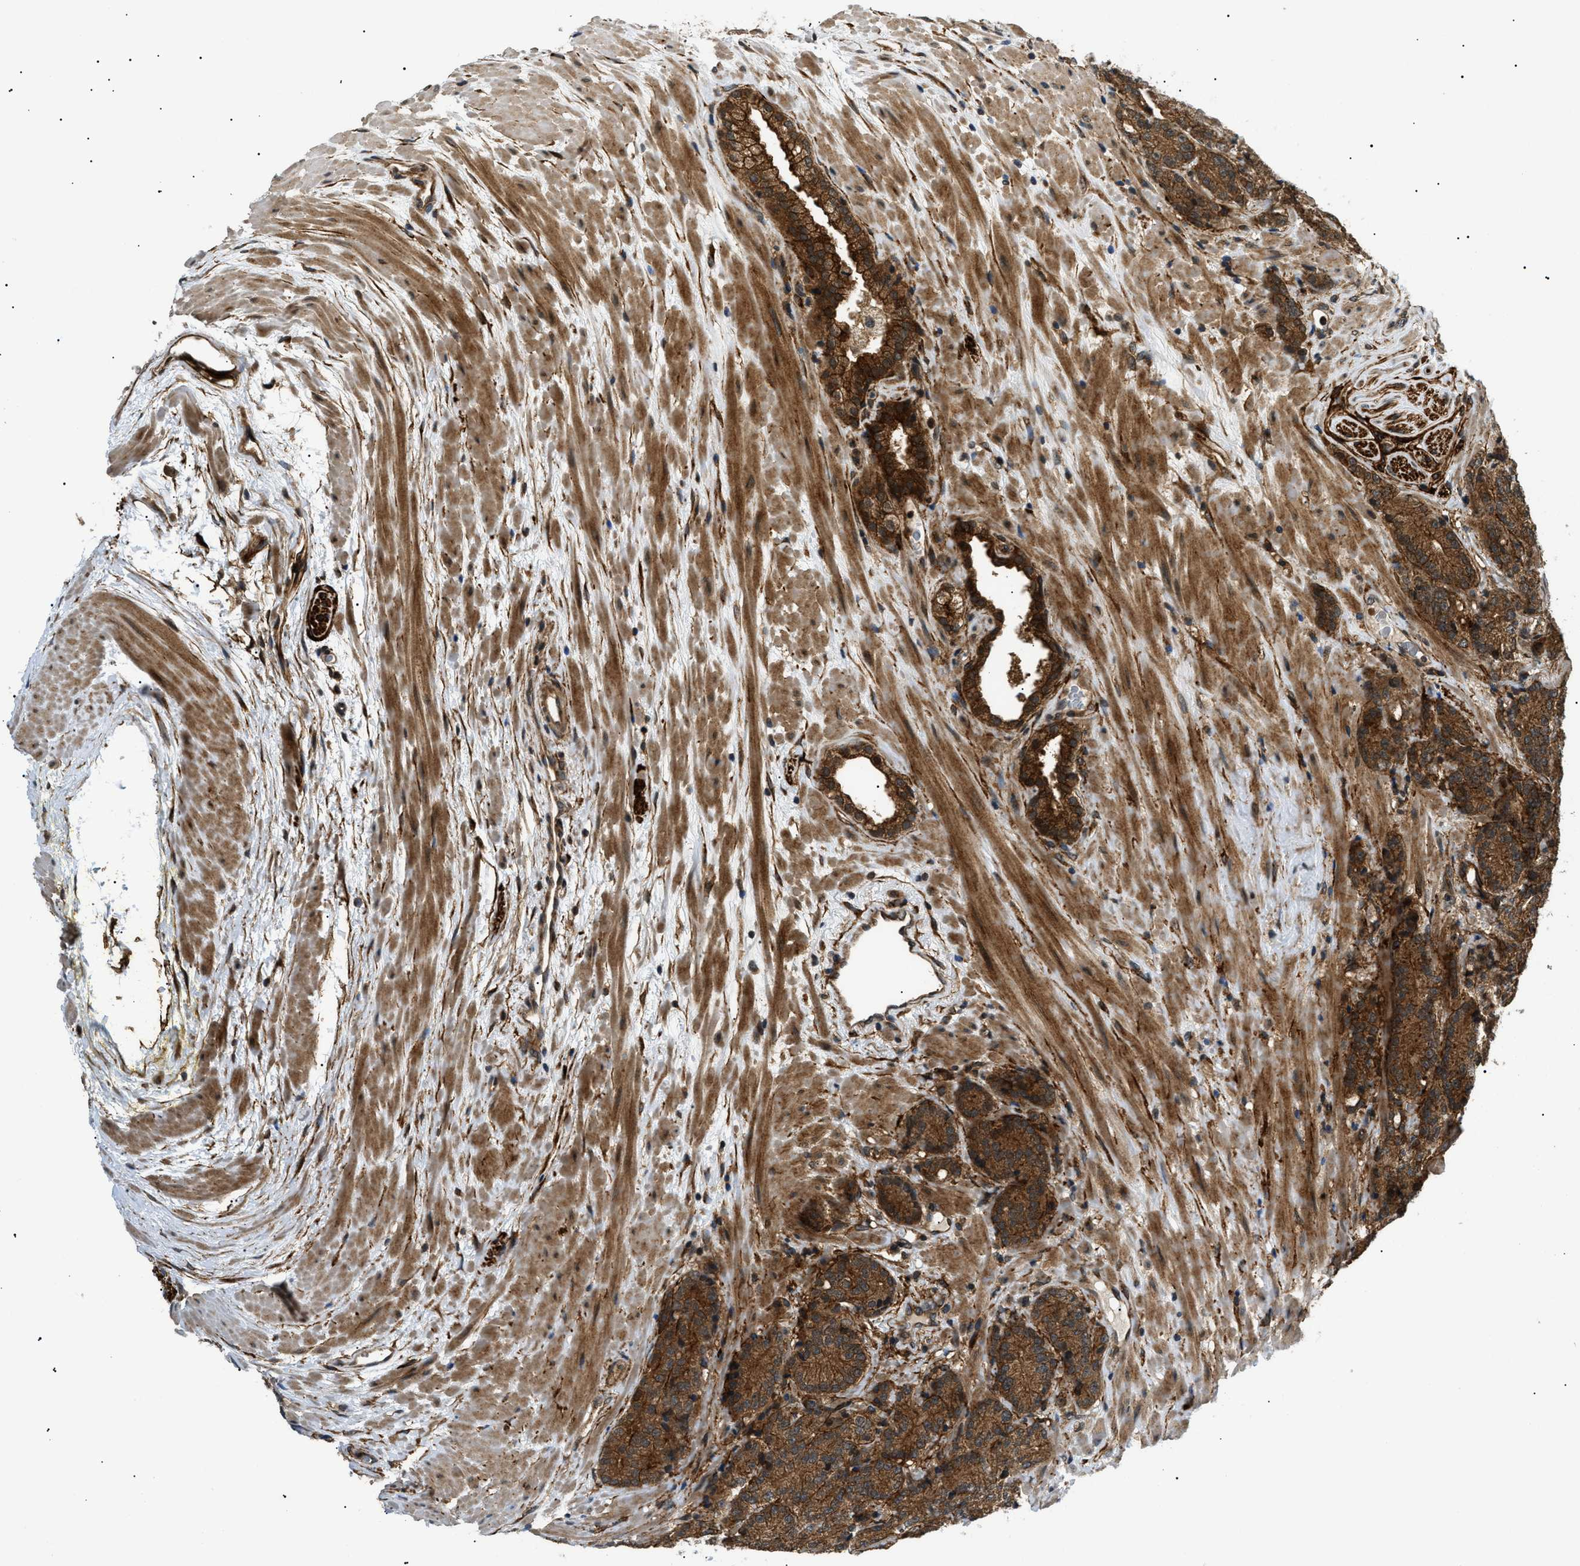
{"staining": {"intensity": "strong", "quantity": ">75%", "location": "cytoplasmic/membranous"}, "tissue": "prostate cancer", "cell_type": "Tumor cells", "image_type": "cancer", "snomed": [{"axis": "morphology", "description": "Adenocarcinoma, High grade"}, {"axis": "topography", "description": "Prostate"}], "caption": "Strong cytoplasmic/membranous staining for a protein is appreciated in approximately >75% of tumor cells of prostate cancer (adenocarcinoma (high-grade)) using IHC.", "gene": "ATP6AP1", "patient": {"sex": "male", "age": 61}}